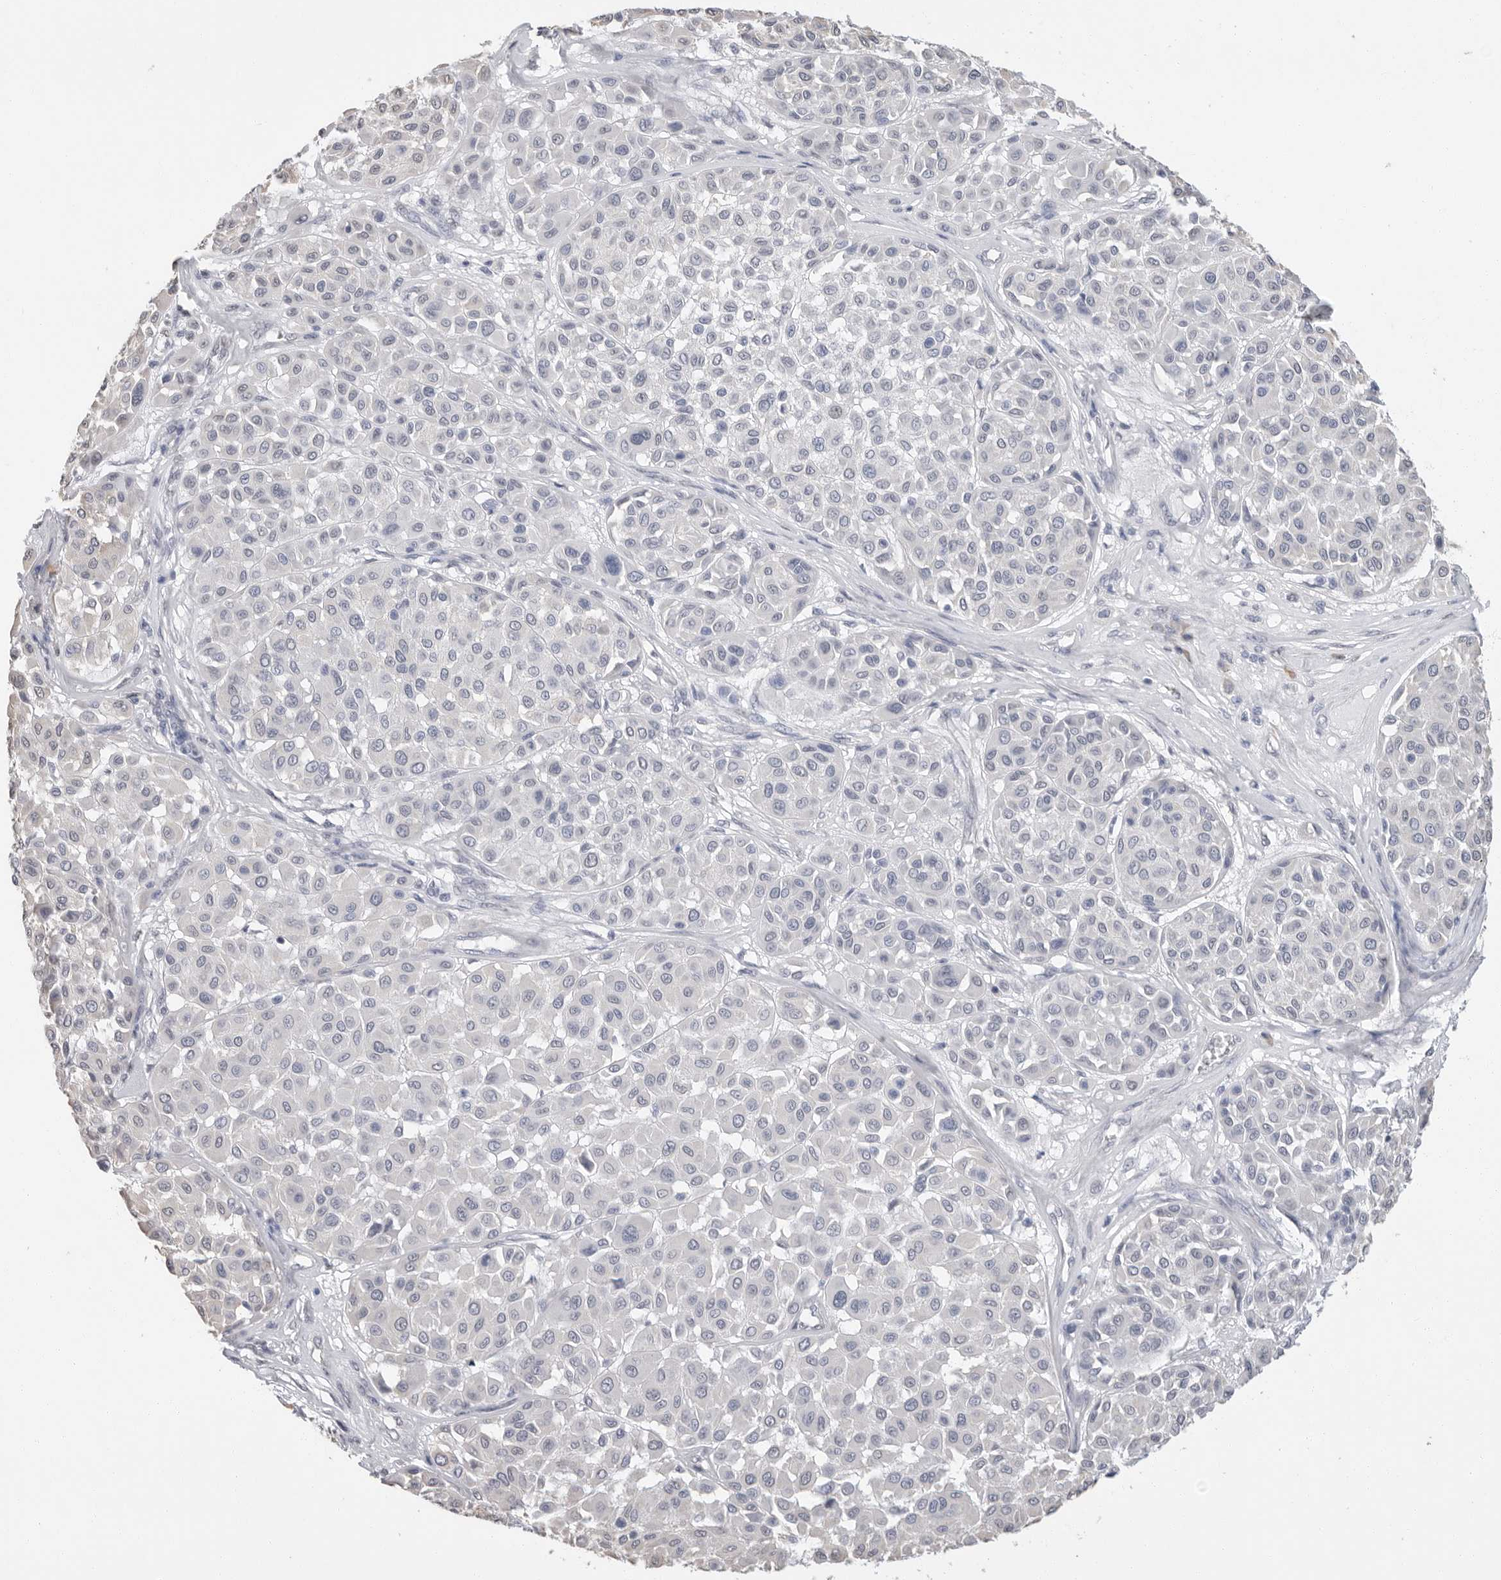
{"staining": {"intensity": "negative", "quantity": "none", "location": "none"}, "tissue": "melanoma", "cell_type": "Tumor cells", "image_type": "cancer", "snomed": [{"axis": "morphology", "description": "Malignant melanoma, Metastatic site"}, {"axis": "topography", "description": "Soft tissue"}], "caption": "IHC of melanoma shows no expression in tumor cells.", "gene": "ARHGEF10", "patient": {"sex": "male", "age": 41}}